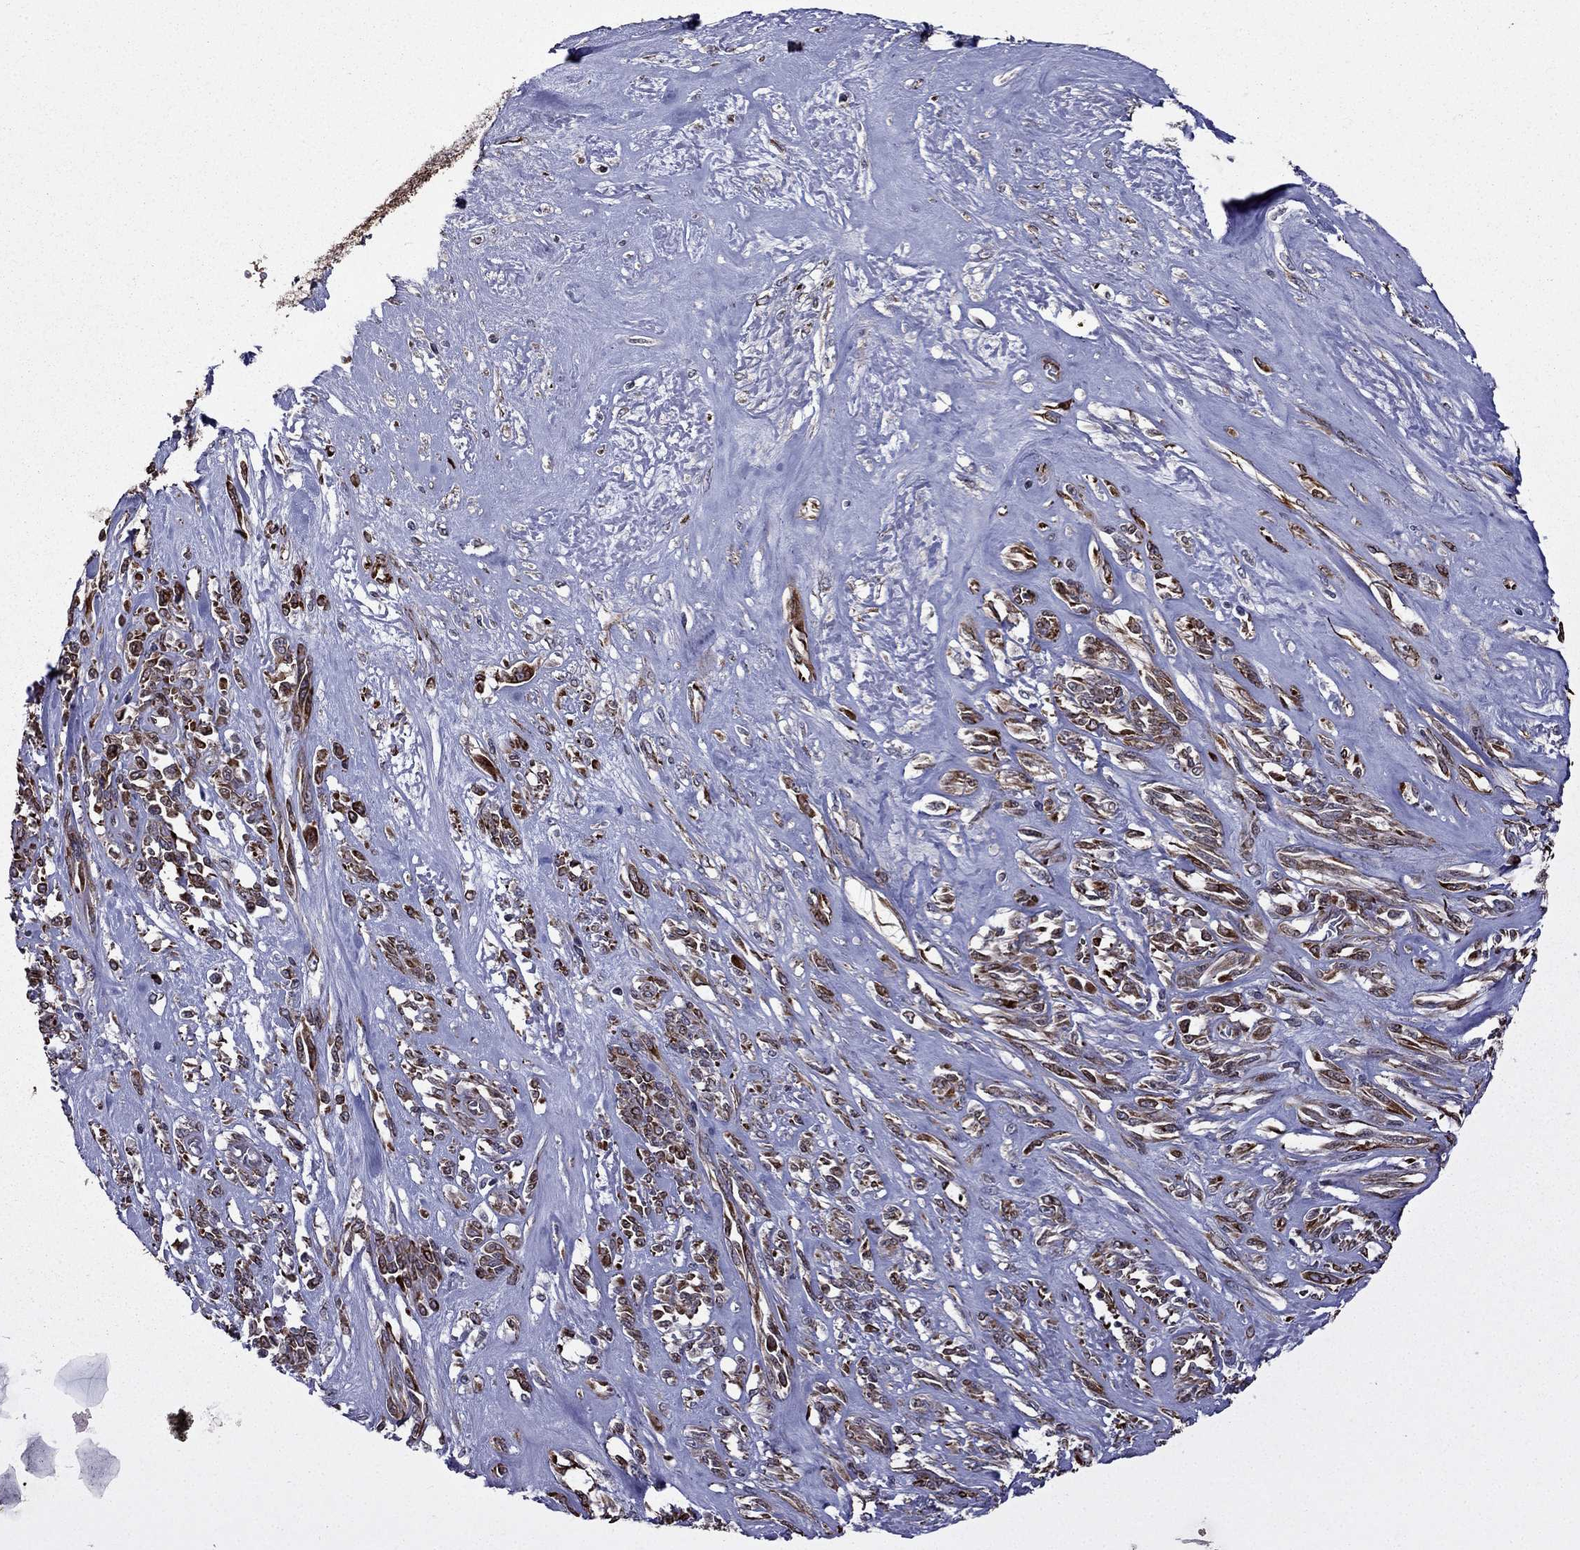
{"staining": {"intensity": "moderate", "quantity": ">75%", "location": "cytoplasmic/membranous"}, "tissue": "melanoma", "cell_type": "Tumor cells", "image_type": "cancer", "snomed": [{"axis": "morphology", "description": "Malignant melanoma, NOS"}, {"axis": "topography", "description": "Skin"}], "caption": "This photomicrograph displays immunohistochemistry staining of melanoma, with medium moderate cytoplasmic/membranous expression in about >75% of tumor cells.", "gene": "IKBIP", "patient": {"sex": "female", "age": 91}}